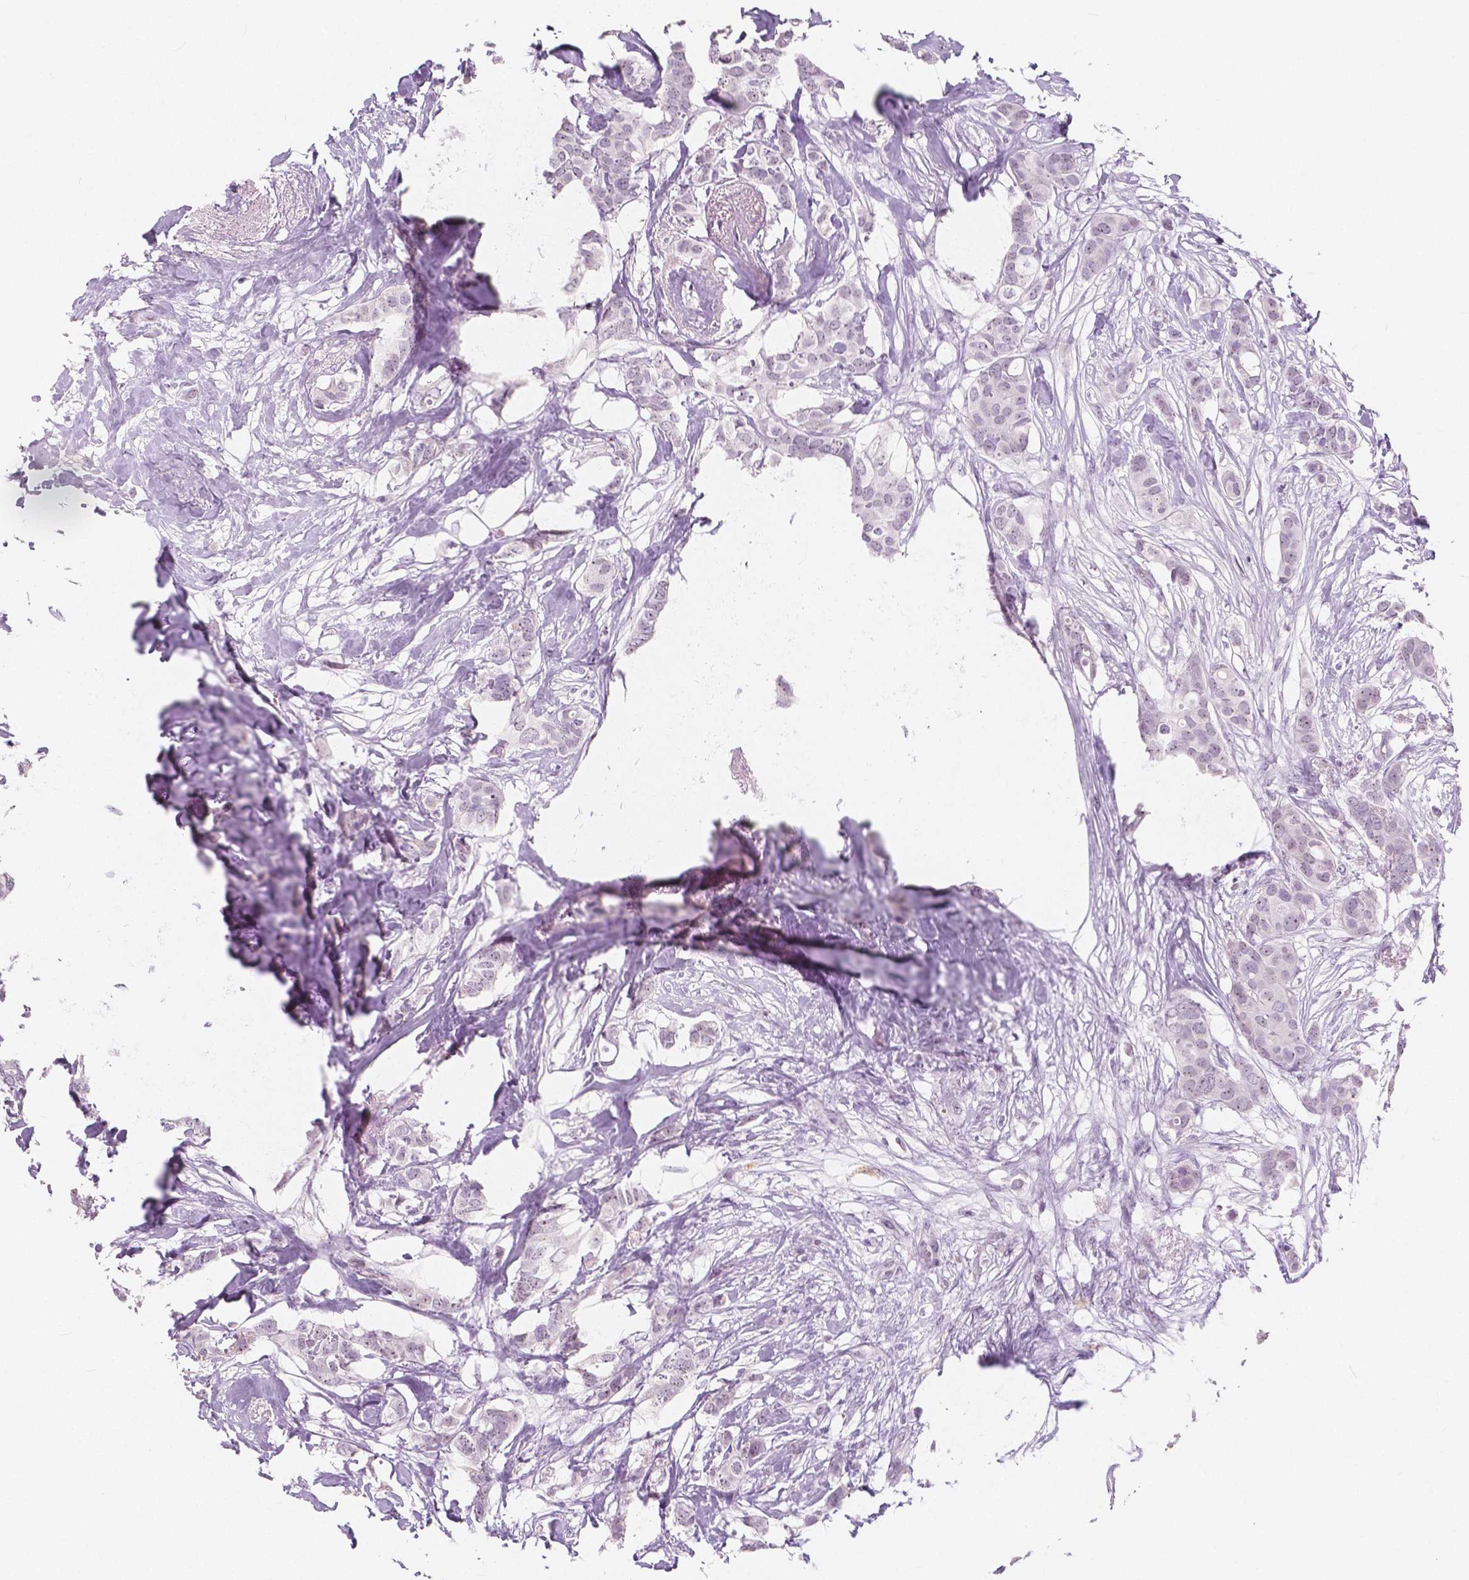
{"staining": {"intensity": "negative", "quantity": "none", "location": "none"}, "tissue": "breast cancer", "cell_type": "Tumor cells", "image_type": "cancer", "snomed": [{"axis": "morphology", "description": "Duct carcinoma"}, {"axis": "topography", "description": "Breast"}], "caption": "An image of breast invasive ductal carcinoma stained for a protein reveals no brown staining in tumor cells.", "gene": "NOLC1", "patient": {"sex": "female", "age": 62}}